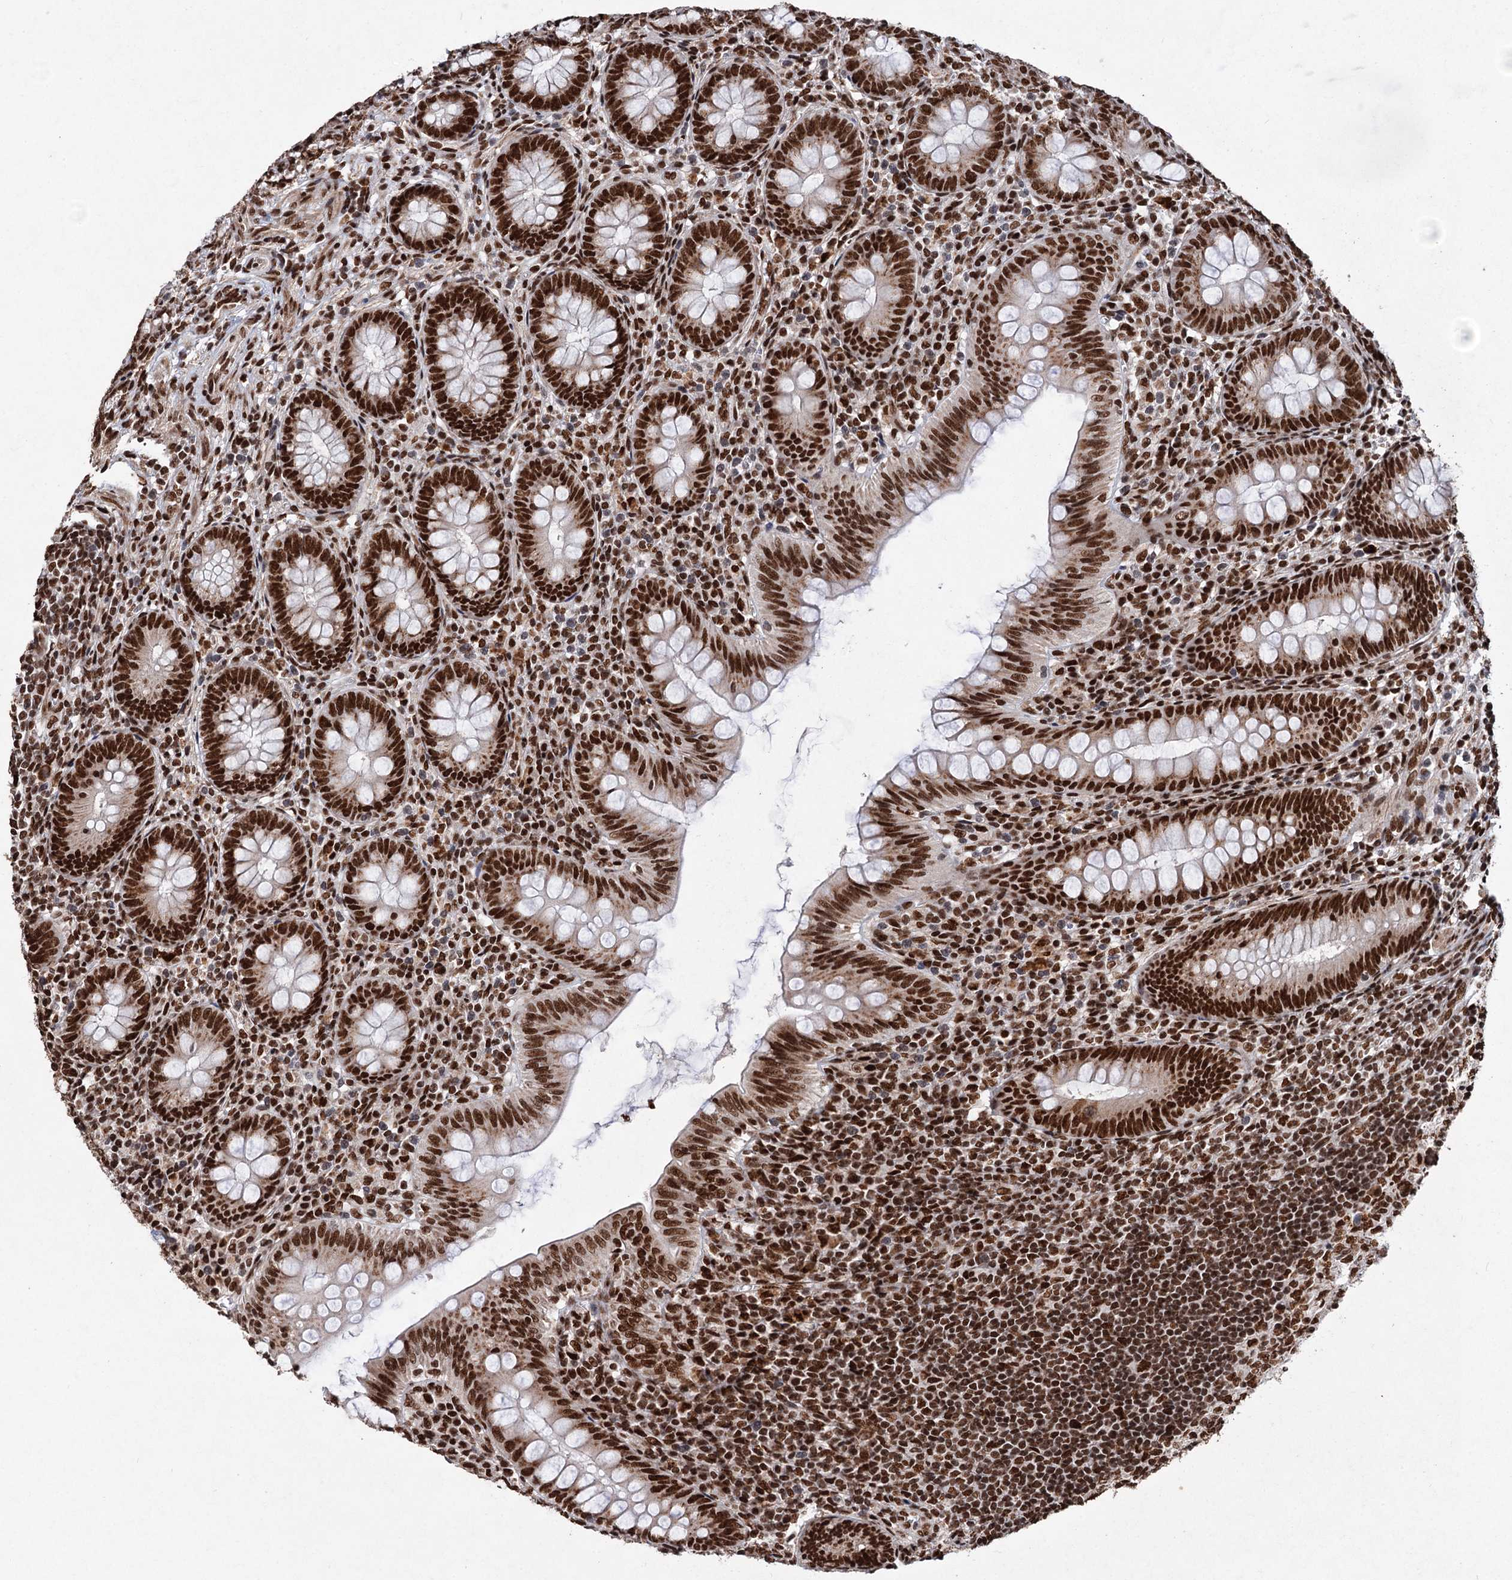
{"staining": {"intensity": "strong", "quantity": ">75%", "location": "nuclear"}, "tissue": "appendix", "cell_type": "Glandular cells", "image_type": "normal", "snomed": [{"axis": "morphology", "description": "Normal tissue, NOS"}, {"axis": "topography", "description": "Appendix"}], "caption": "Glandular cells show high levels of strong nuclear expression in about >75% of cells in benign human appendix. (Brightfield microscopy of DAB IHC at high magnification).", "gene": "MATR3", "patient": {"sex": "male", "age": 14}}